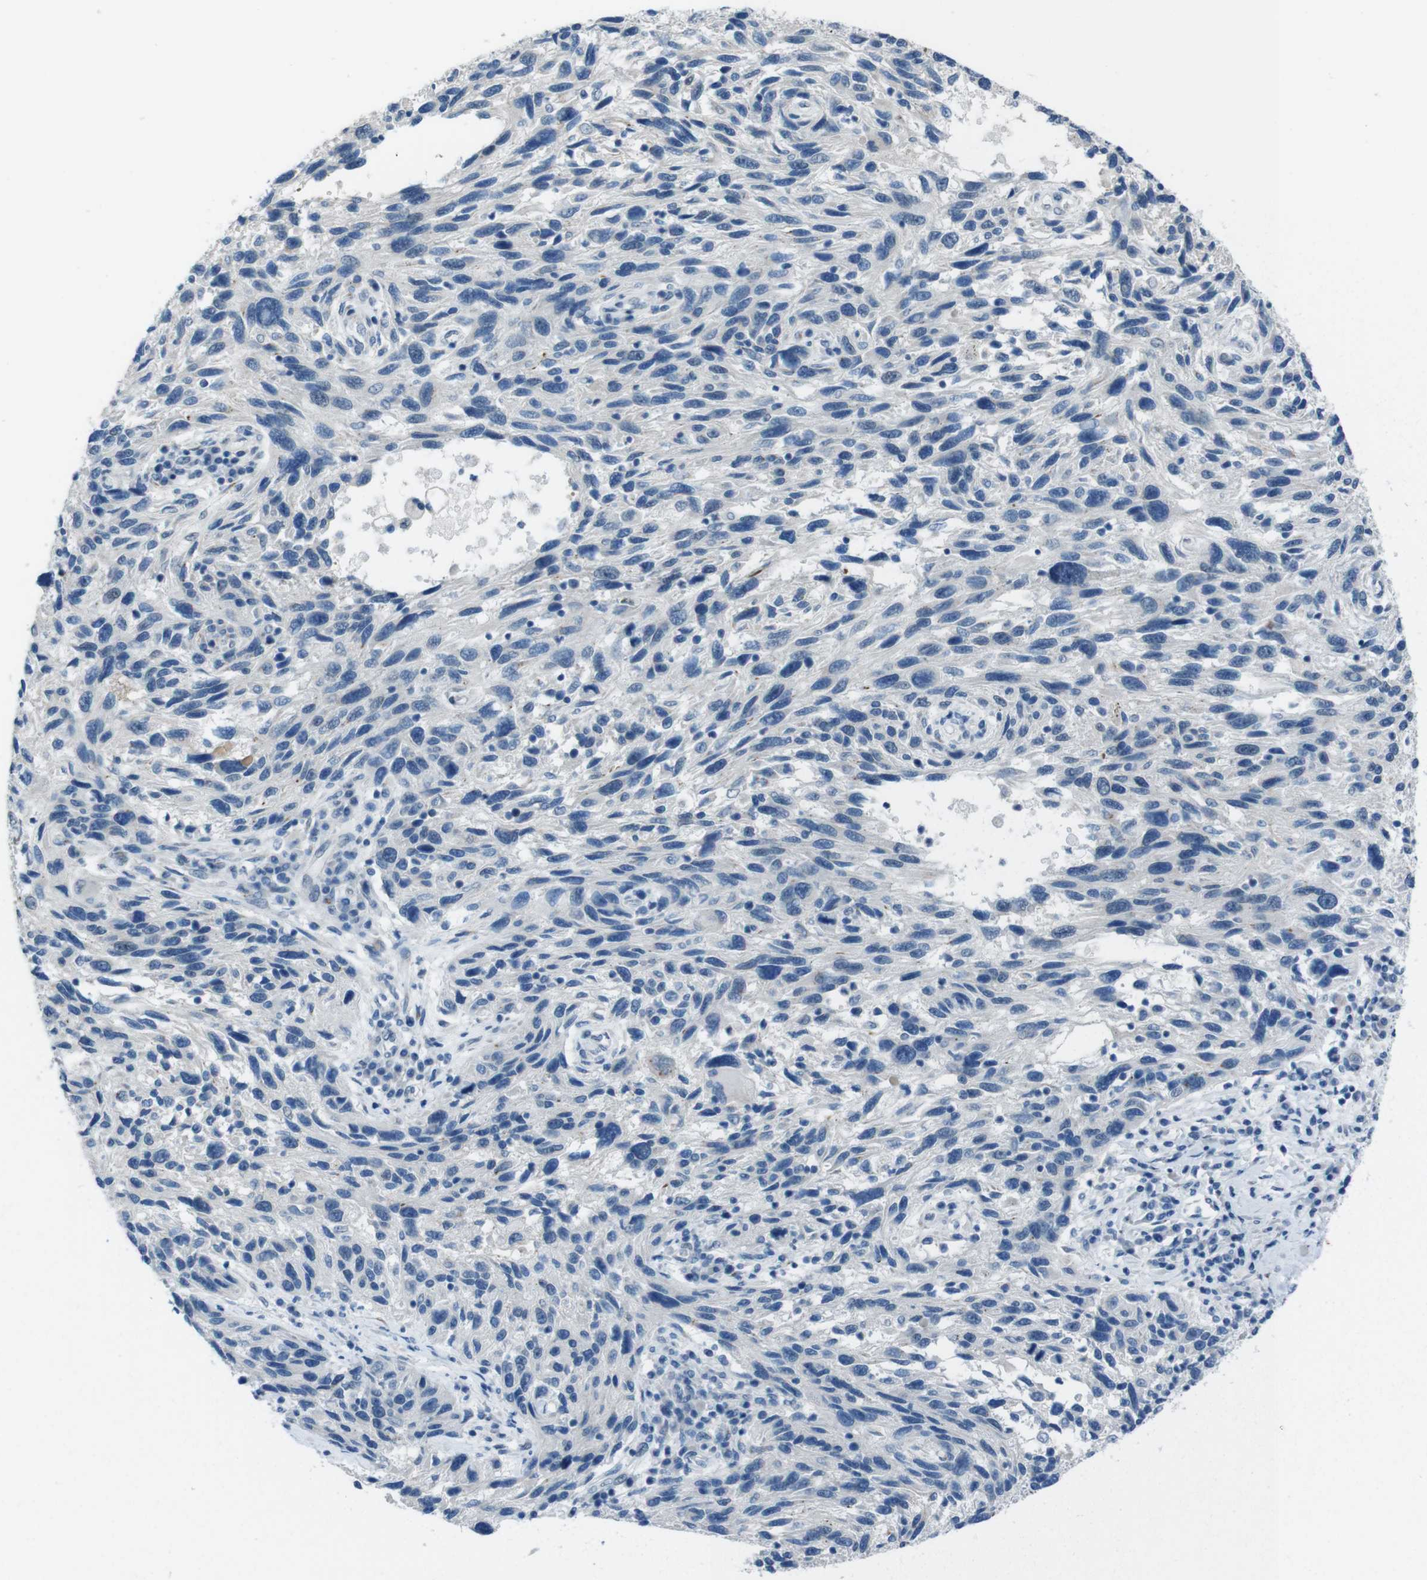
{"staining": {"intensity": "negative", "quantity": "none", "location": "none"}, "tissue": "melanoma", "cell_type": "Tumor cells", "image_type": "cancer", "snomed": [{"axis": "morphology", "description": "Malignant melanoma, NOS"}, {"axis": "topography", "description": "Skin"}], "caption": "Protein analysis of melanoma exhibits no significant positivity in tumor cells.", "gene": "CDHR2", "patient": {"sex": "male", "age": 53}}